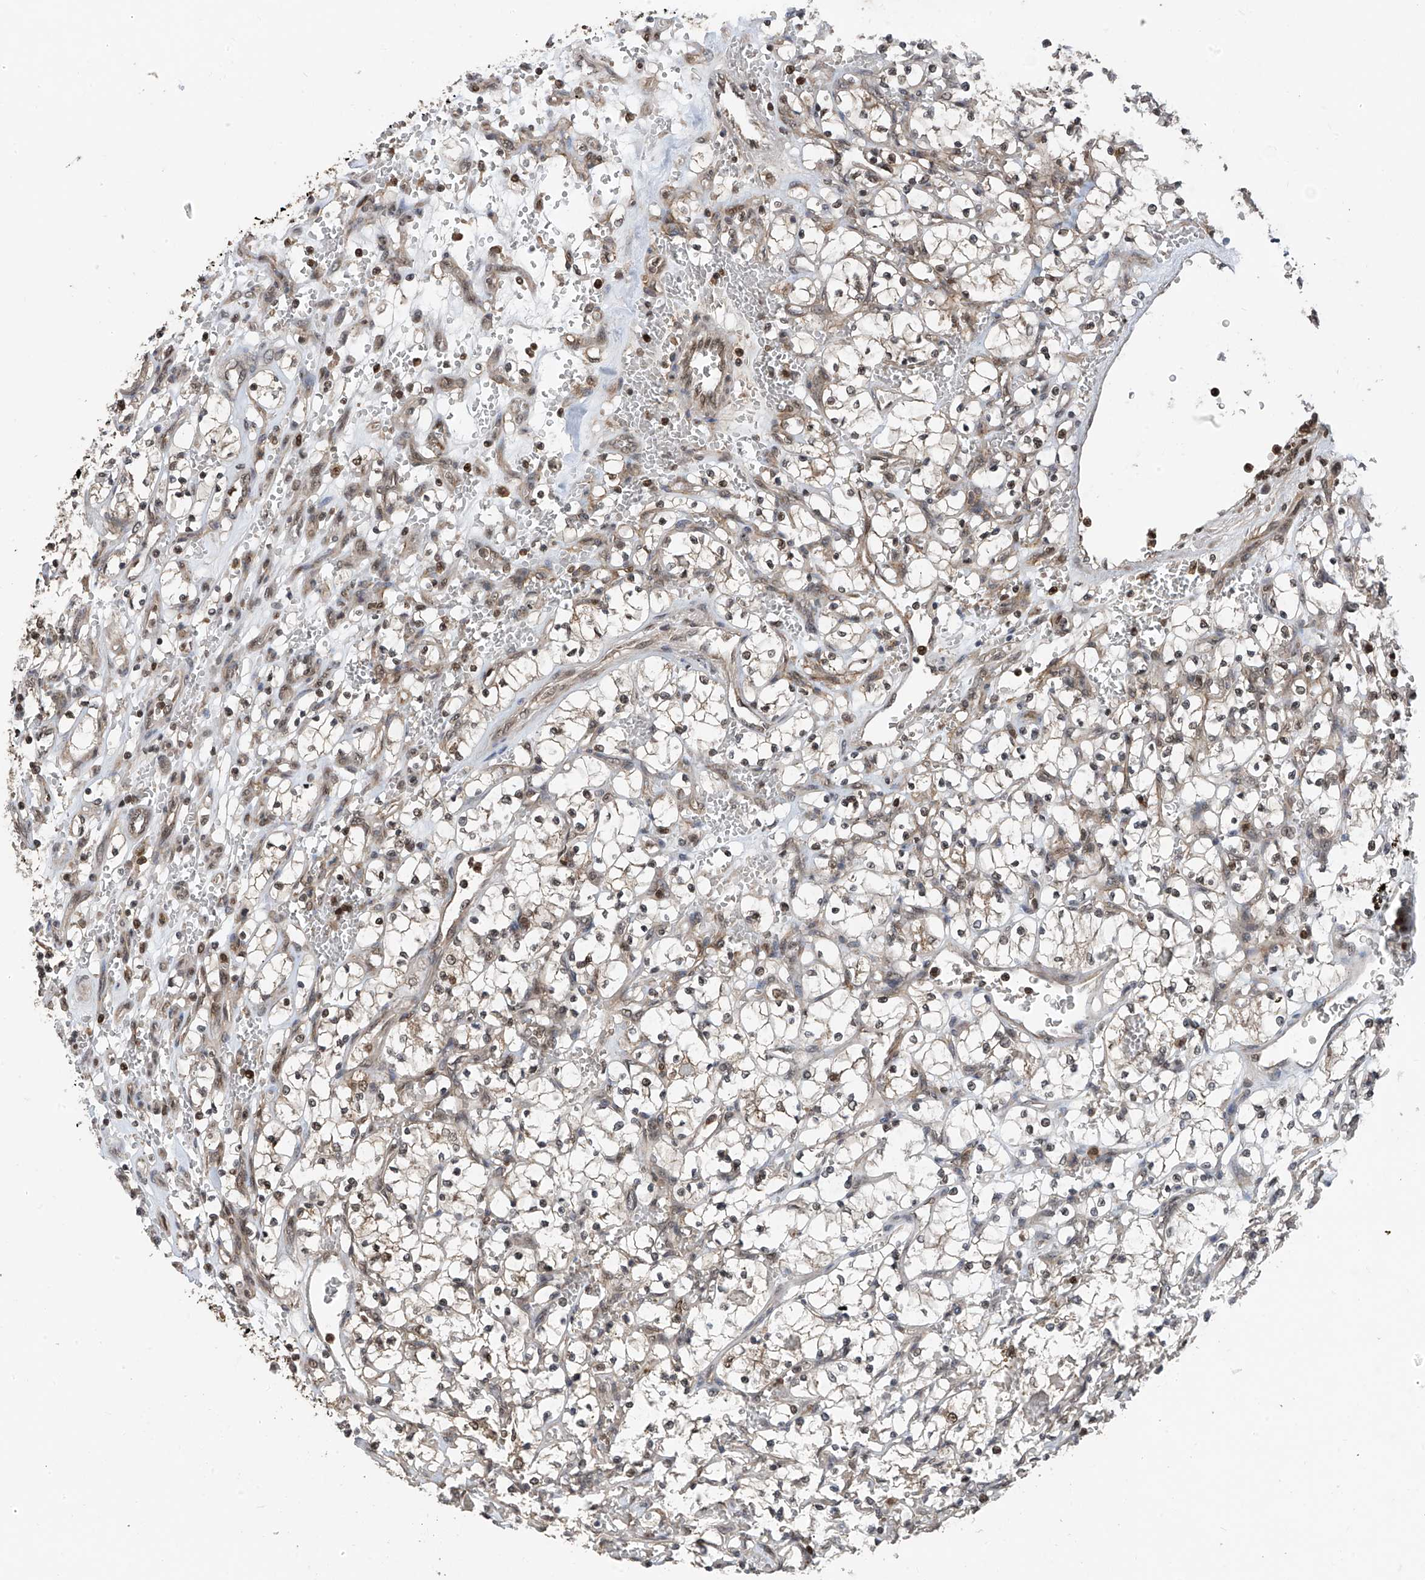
{"staining": {"intensity": "moderate", "quantity": "<25%", "location": "nuclear"}, "tissue": "renal cancer", "cell_type": "Tumor cells", "image_type": "cancer", "snomed": [{"axis": "morphology", "description": "Adenocarcinoma, NOS"}, {"axis": "topography", "description": "Kidney"}], "caption": "Tumor cells demonstrate low levels of moderate nuclear staining in about <25% of cells in renal cancer.", "gene": "DNAJC9", "patient": {"sex": "female", "age": 69}}